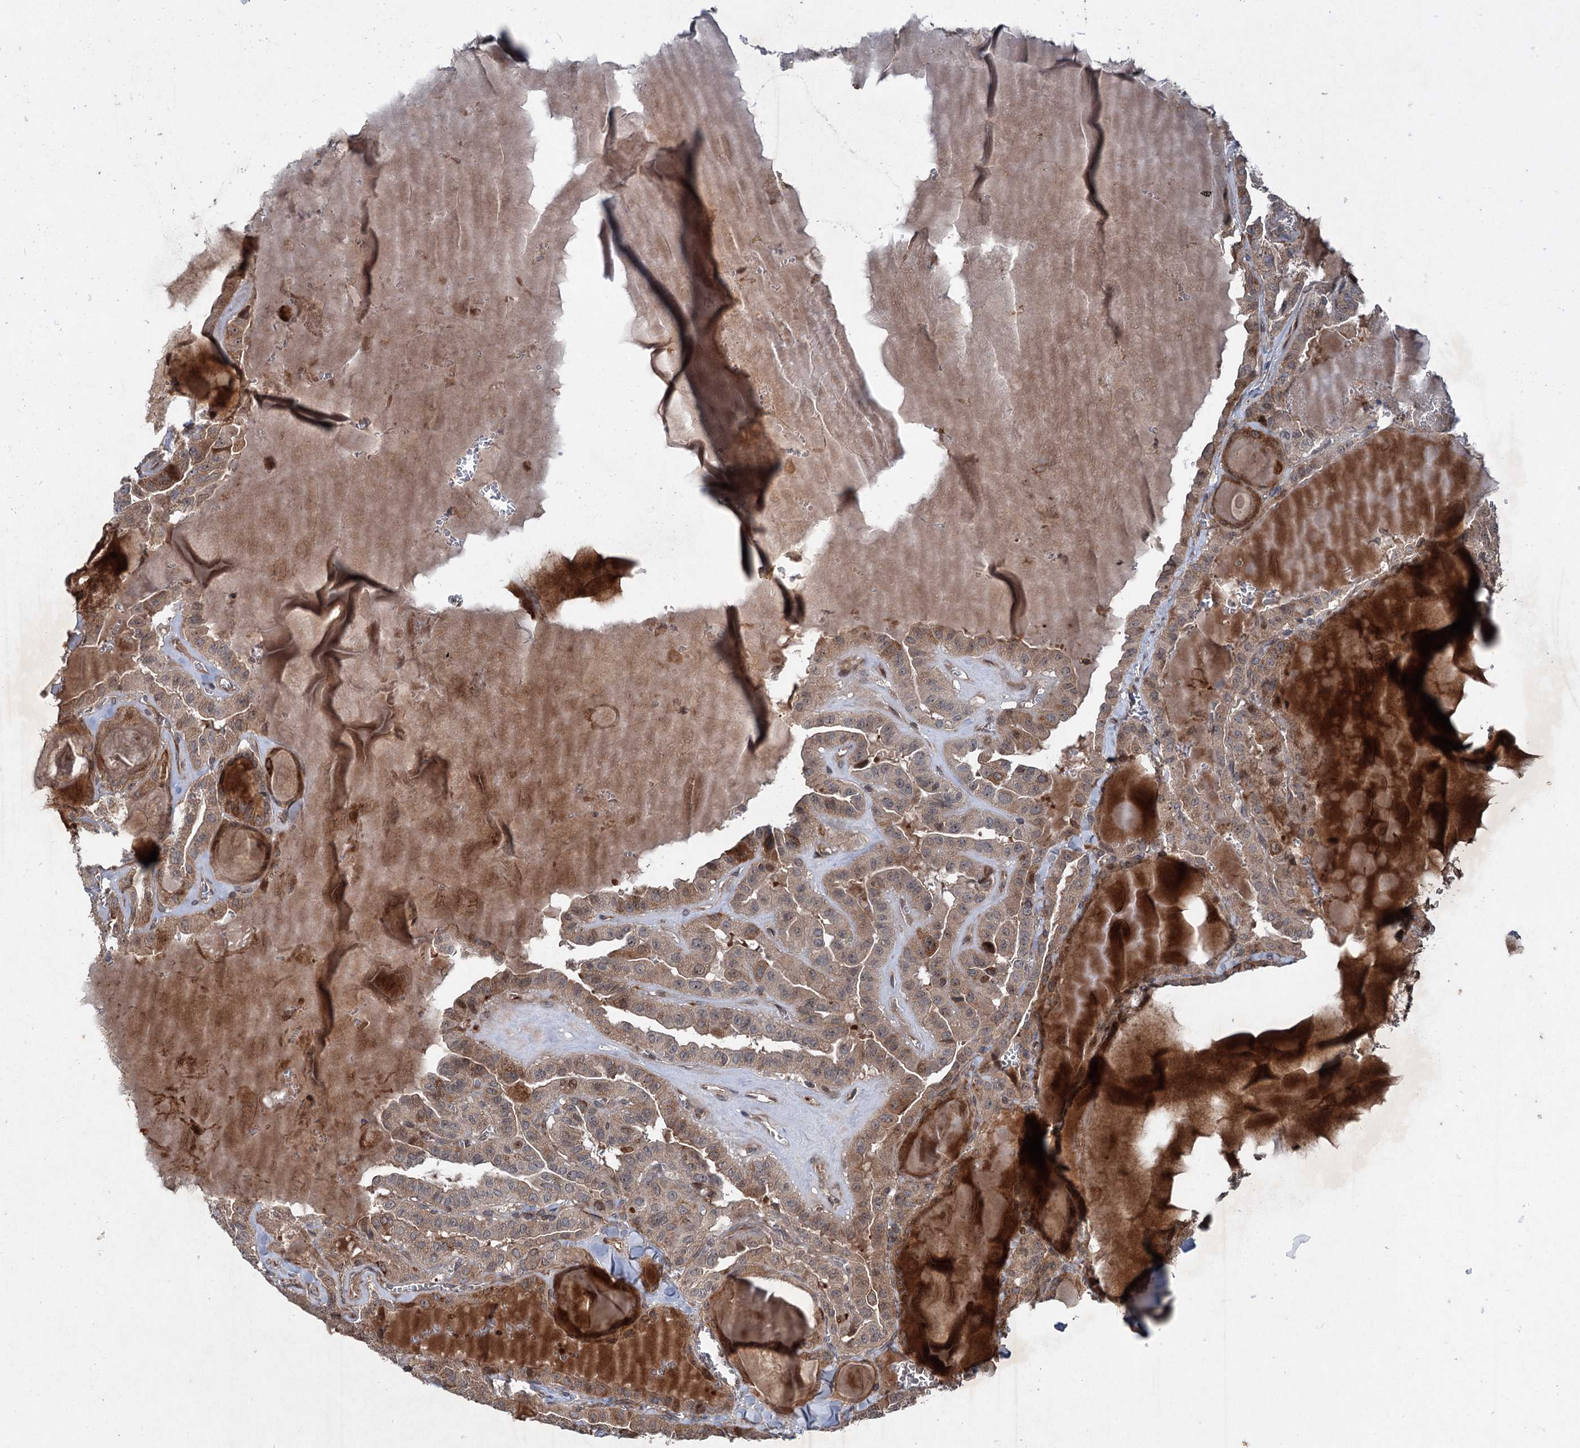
{"staining": {"intensity": "moderate", "quantity": "<25%", "location": "cytoplasmic/membranous"}, "tissue": "thyroid cancer", "cell_type": "Tumor cells", "image_type": "cancer", "snomed": [{"axis": "morphology", "description": "Papillary adenocarcinoma, NOS"}, {"axis": "topography", "description": "Thyroid gland"}], "caption": "Thyroid cancer tissue reveals moderate cytoplasmic/membranous positivity in about <25% of tumor cells, visualized by immunohistochemistry. The protein of interest is stained brown, and the nuclei are stained in blue (DAB (3,3'-diaminobenzidine) IHC with brightfield microscopy, high magnification).", "gene": "ALAS1", "patient": {"sex": "male", "age": 52}}